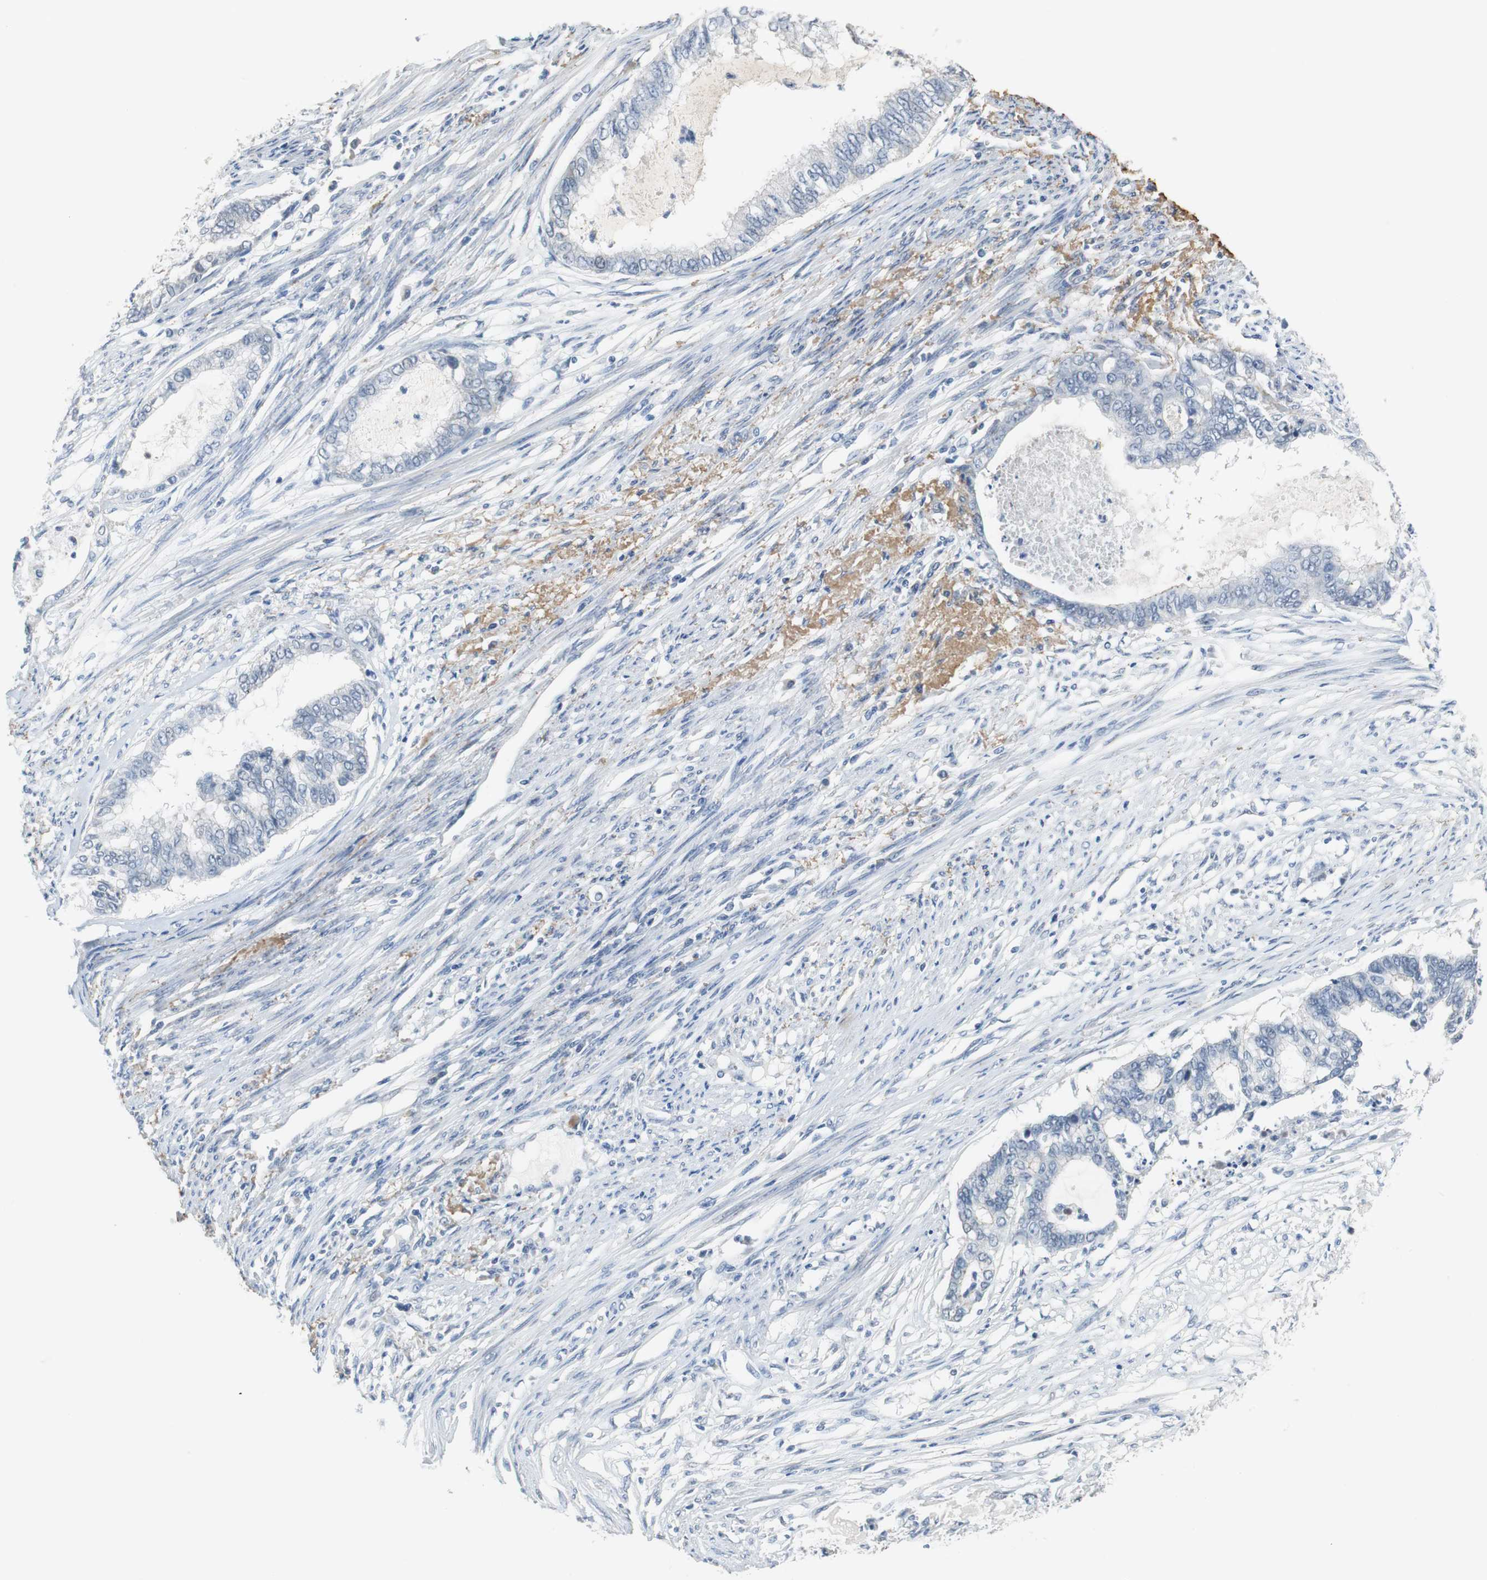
{"staining": {"intensity": "negative", "quantity": "none", "location": "none"}, "tissue": "endometrial cancer", "cell_type": "Tumor cells", "image_type": "cancer", "snomed": [{"axis": "morphology", "description": "Adenocarcinoma, NOS"}, {"axis": "topography", "description": "Endometrium"}], "caption": "A high-resolution micrograph shows IHC staining of endometrial cancer, which shows no significant staining in tumor cells. (DAB immunohistochemistry (IHC) with hematoxylin counter stain).", "gene": "MUC7", "patient": {"sex": "female", "age": 79}}